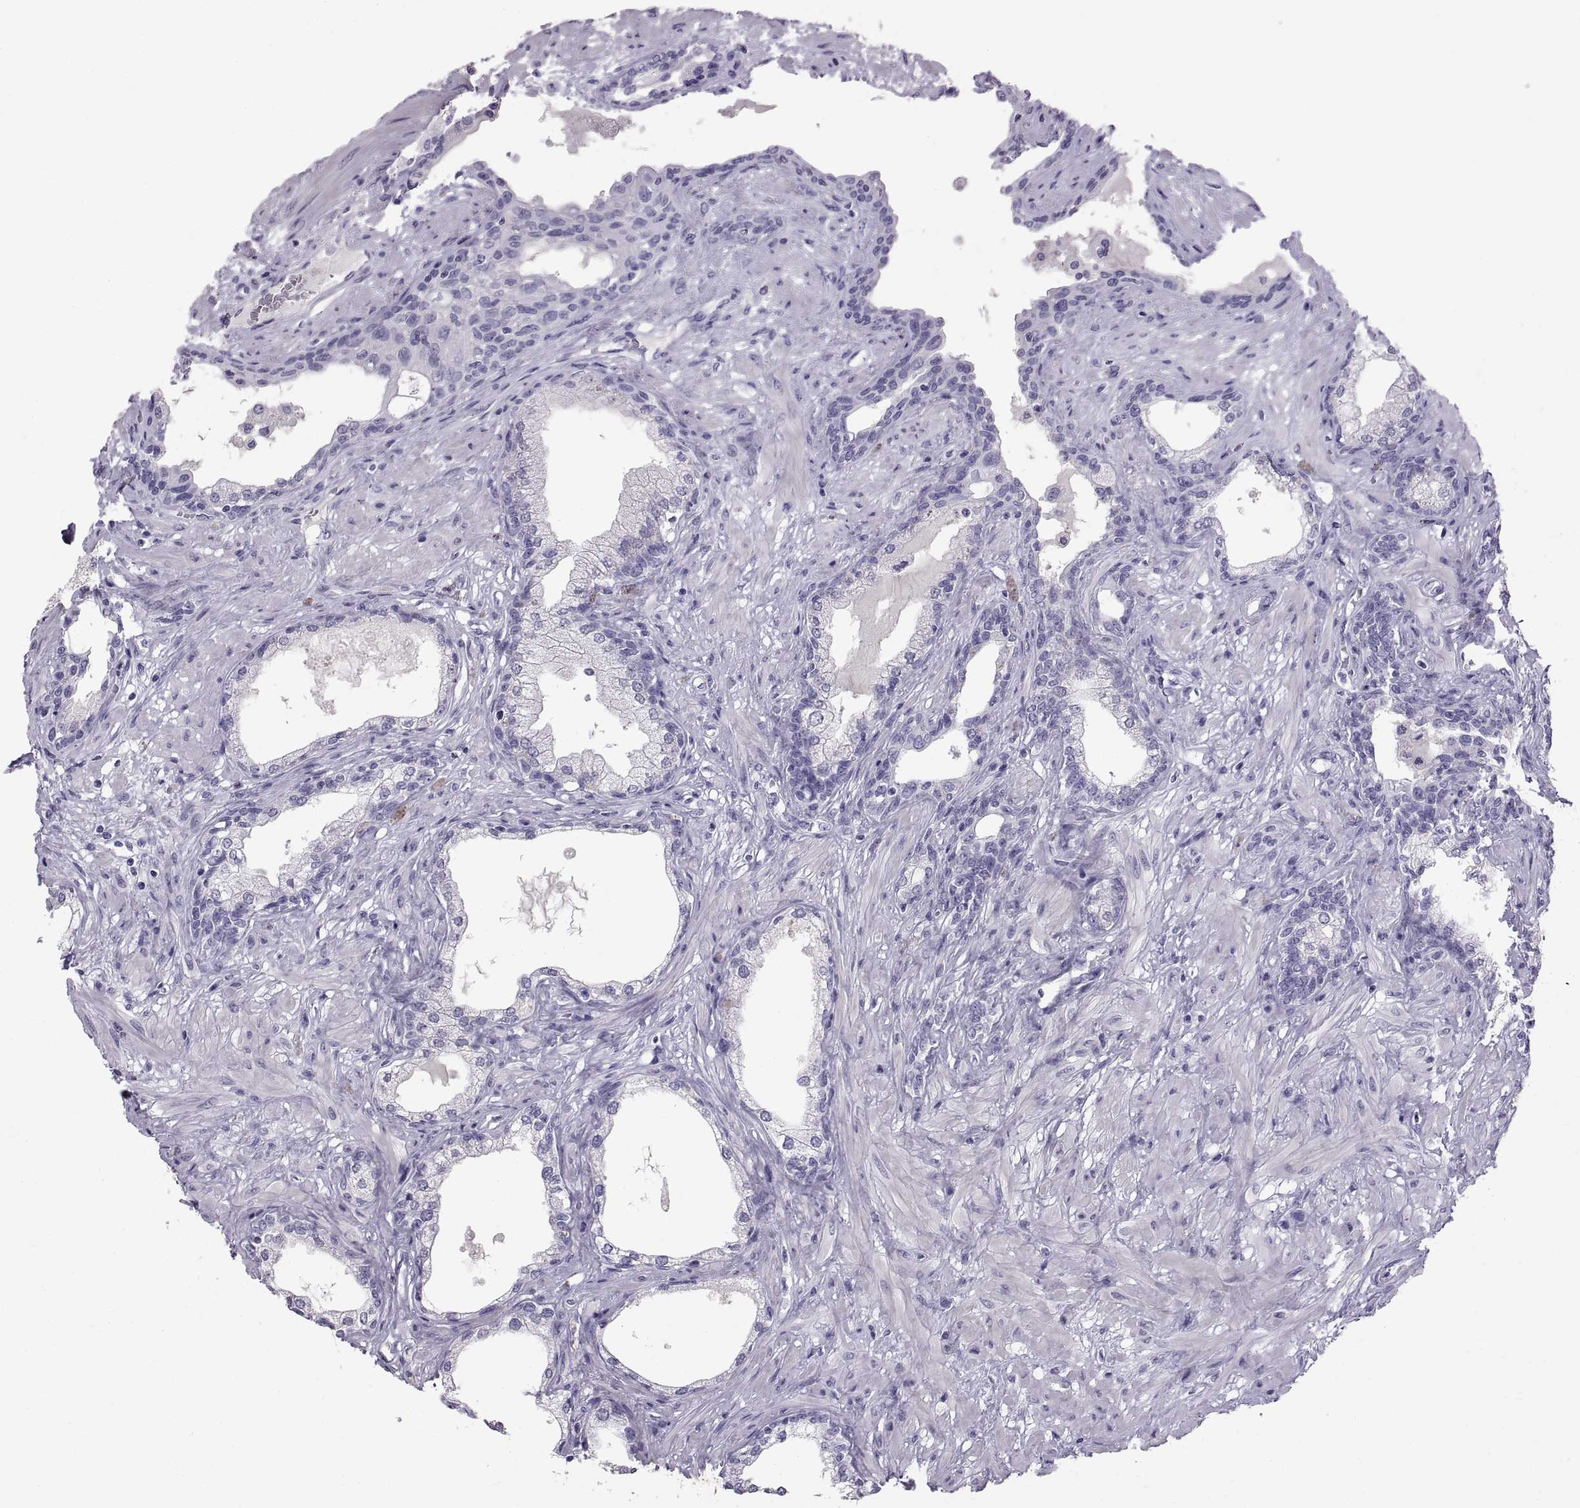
{"staining": {"intensity": "negative", "quantity": "none", "location": "none"}, "tissue": "prostate", "cell_type": "Glandular cells", "image_type": "normal", "snomed": [{"axis": "morphology", "description": "Normal tissue, NOS"}, {"axis": "topography", "description": "Prostate"}], "caption": "A micrograph of human prostate is negative for staining in glandular cells. Brightfield microscopy of immunohistochemistry (IHC) stained with DAB (3,3'-diaminobenzidine) (brown) and hematoxylin (blue), captured at high magnification.", "gene": "WFDC8", "patient": {"sex": "male", "age": 63}}